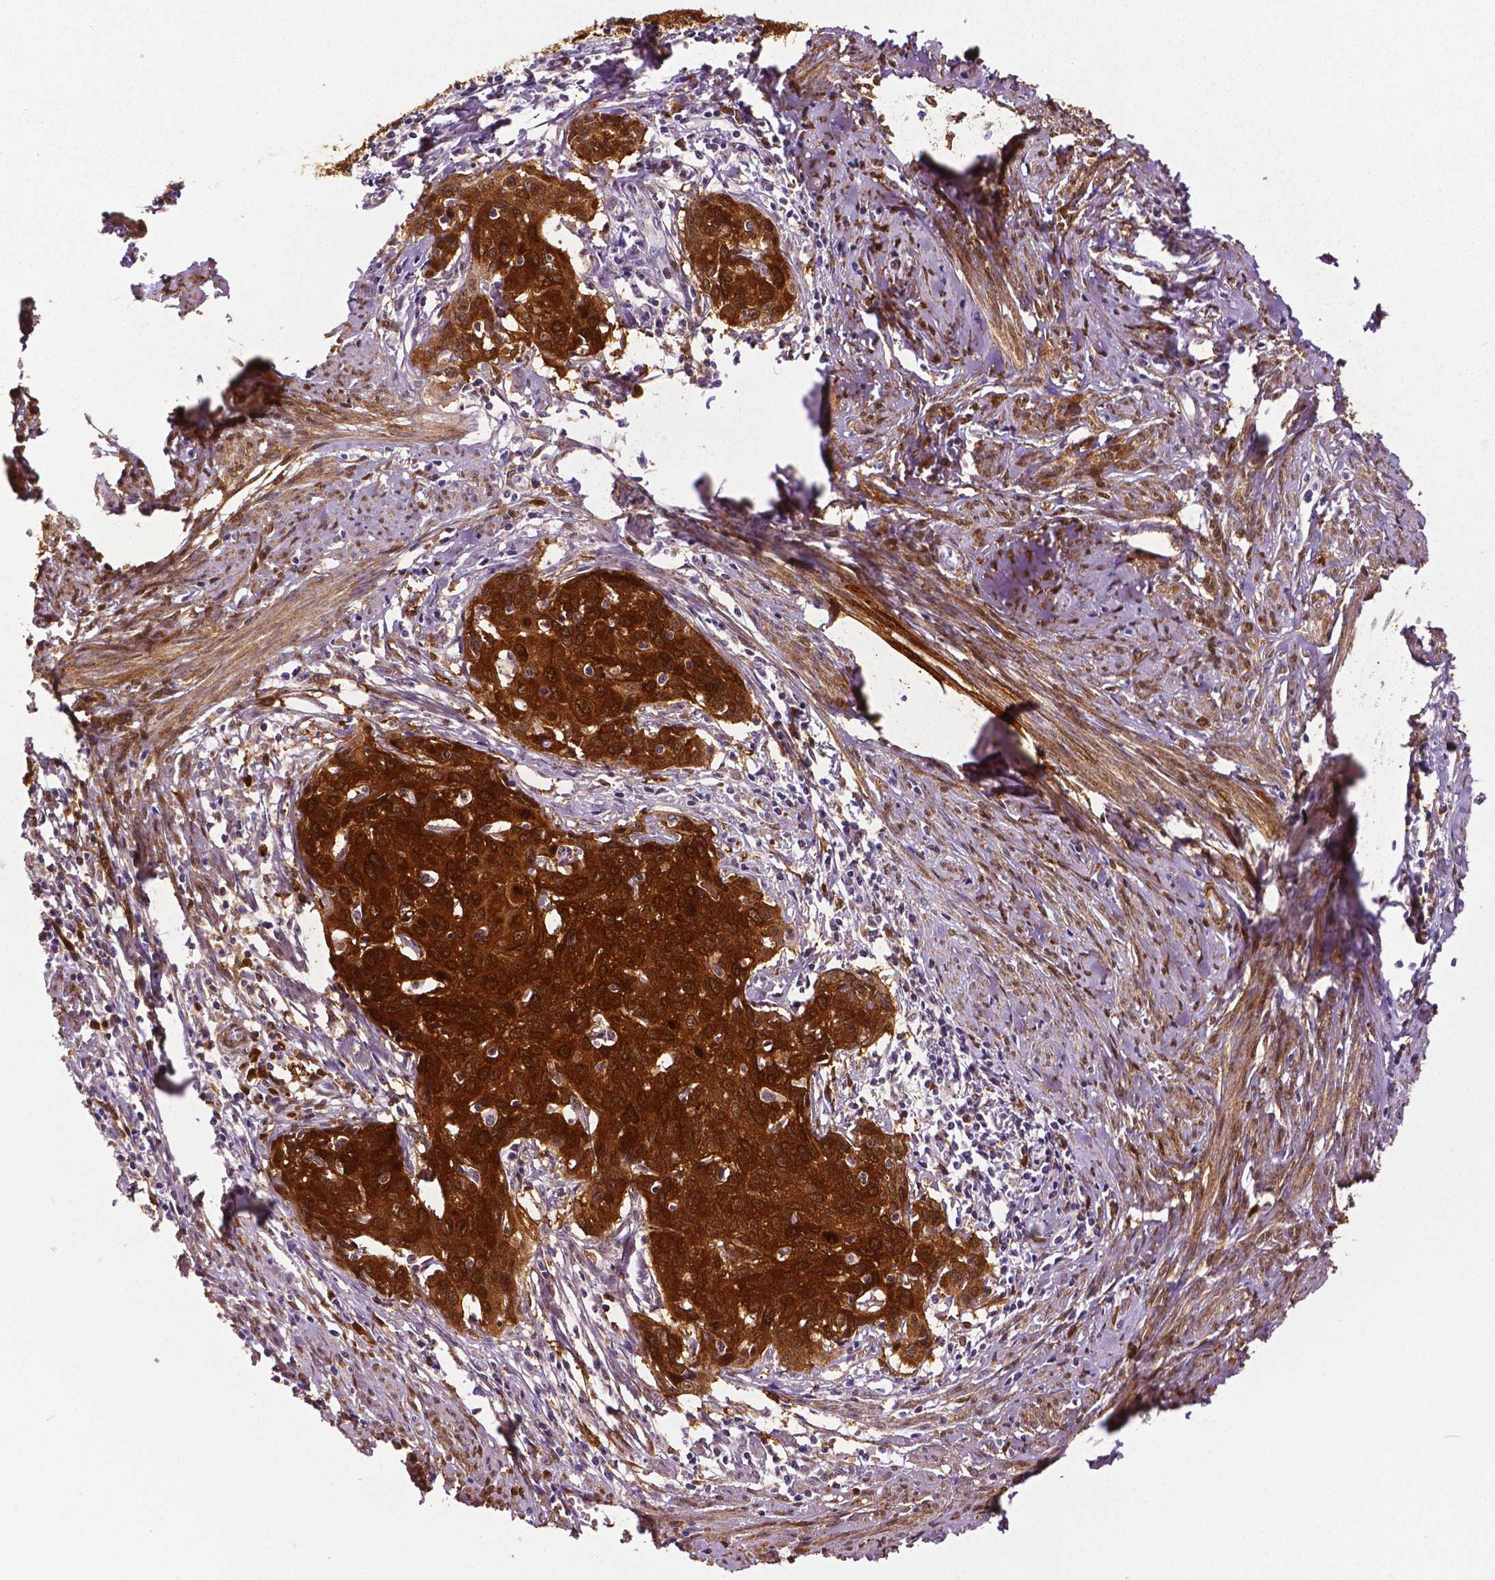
{"staining": {"intensity": "strong", "quantity": ">75%", "location": "cytoplasmic/membranous,nuclear"}, "tissue": "cervical cancer", "cell_type": "Tumor cells", "image_type": "cancer", "snomed": [{"axis": "morphology", "description": "Squamous cell carcinoma, NOS"}, {"axis": "topography", "description": "Cervix"}], "caption": "Human cervical cancer stained with a protein marker shows strong staining in tumor cells.", "gene": "PHGDH", "patient": {"sex": "female", "age": 62}}